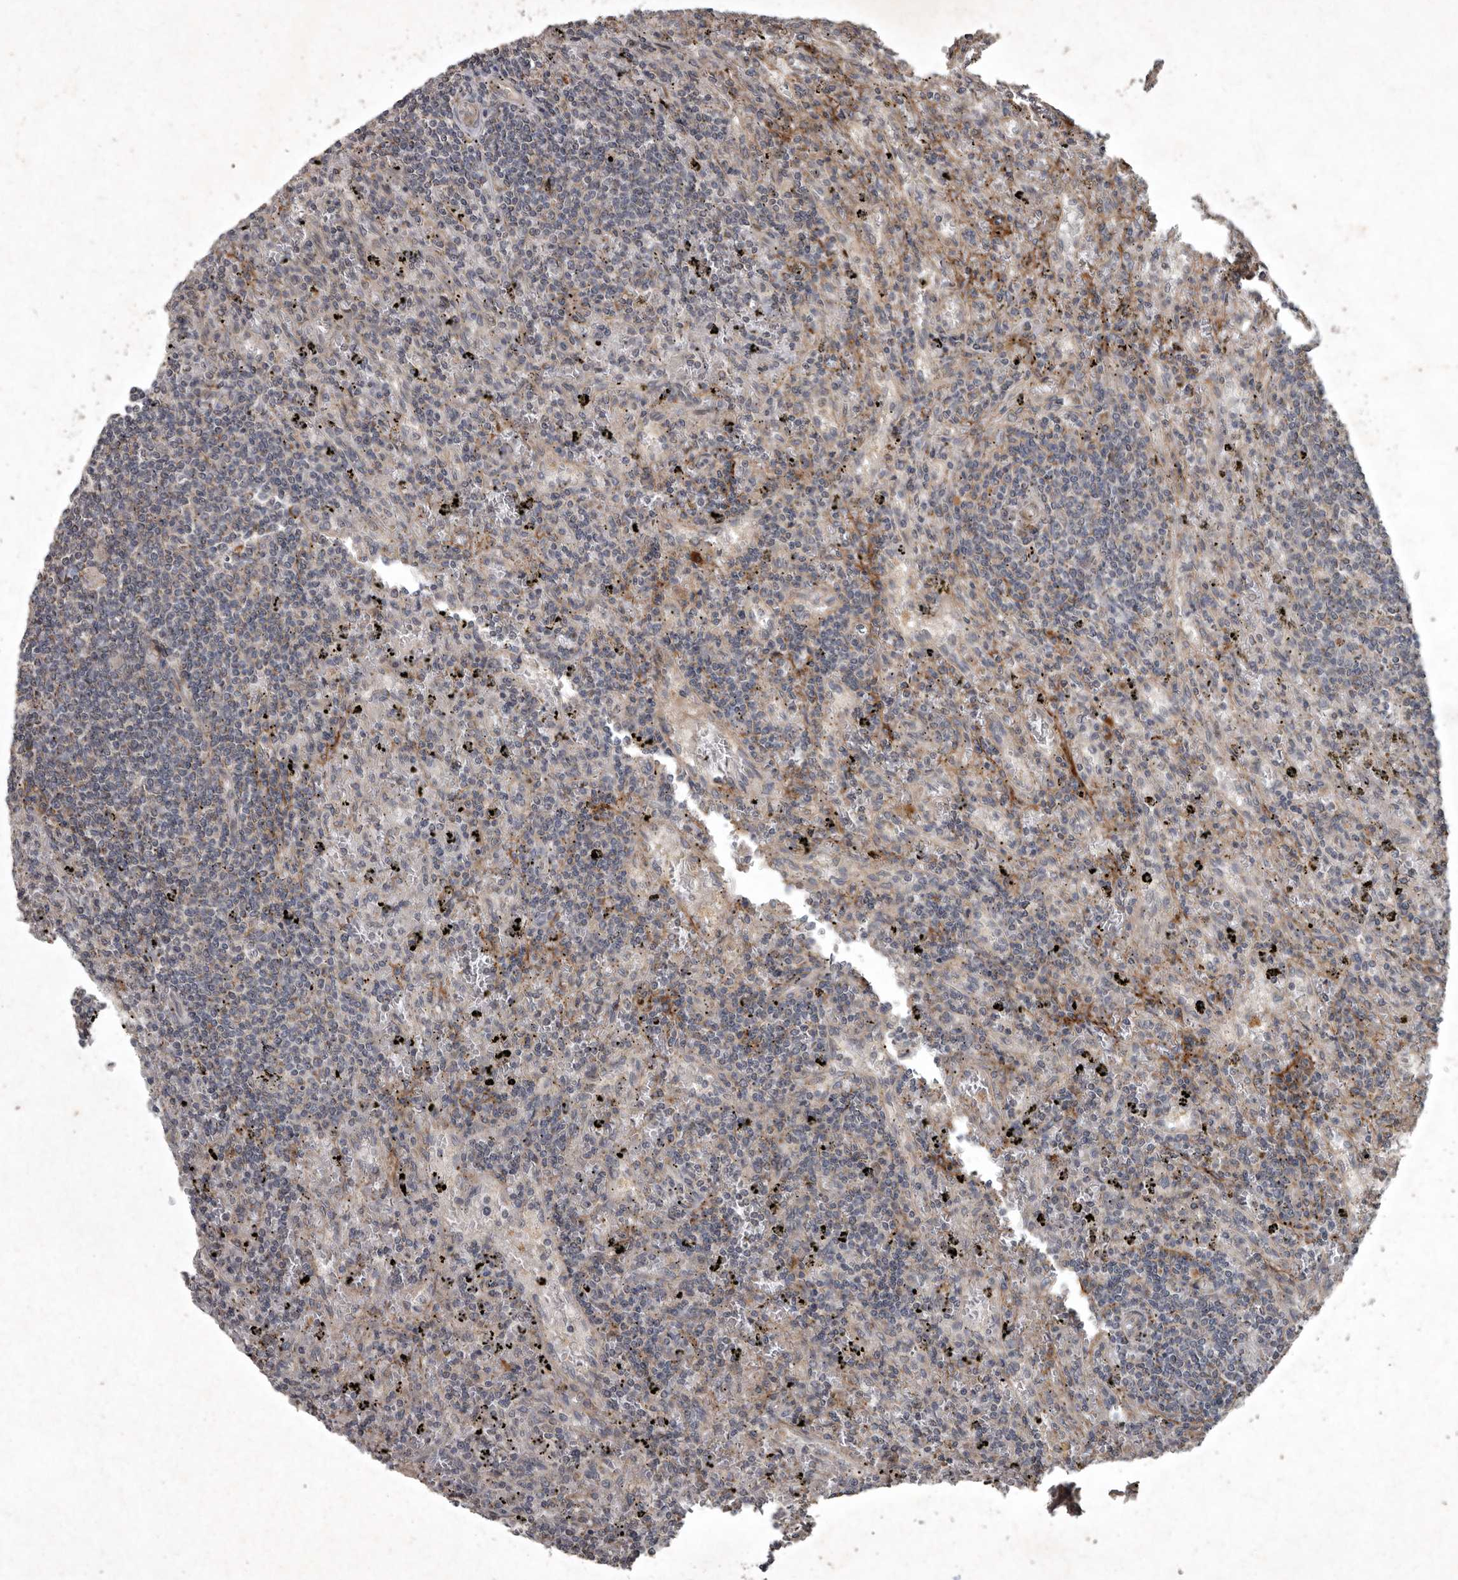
{"staining": {"intensity": "negative", "quantity": "none", "location": "none"}, "tissue": "lymphoma", "cell_type": "Tumor cells", "image_type": "cancer", "snomed": [{"axis": "morphology", "description": "Malignant lymphoma, non-Hodgkin's type, Low grade"}, {"axis": "topography", "description": "Spleen"}], "caption": "The immunohistochemistry photomicrograph has no significant staining in tumor cells of malignant lymphoma, non-Hodgkin's type (low-grade) tissue.", "gene": "MRPS15", "patient": {"sex": "male", "age": 76}}